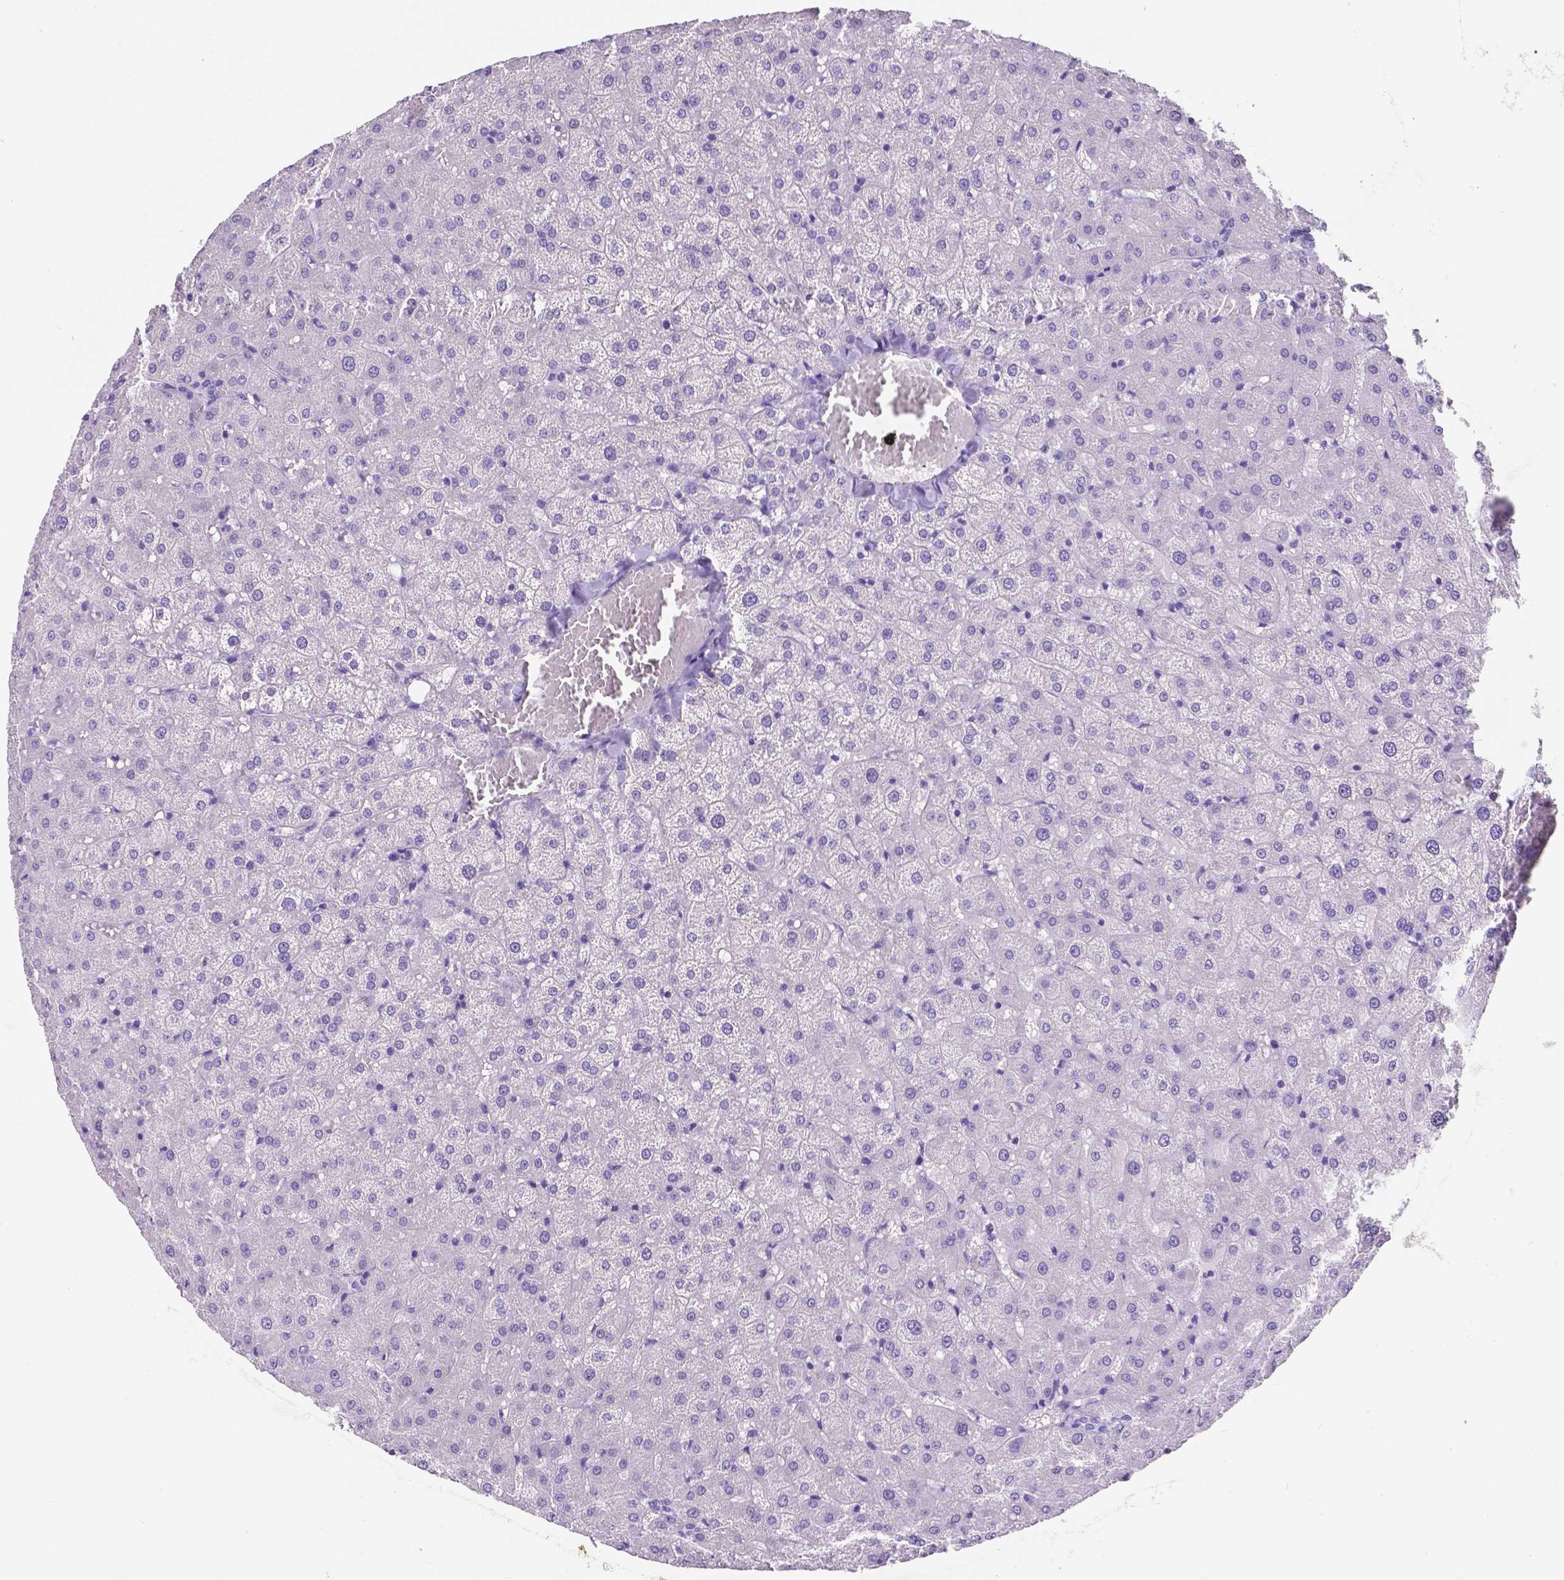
{"staining": {"intensity": "negative", "quantity": "none", "location": "none"}, "tissue": "liver", "cell_type": "Cholangiocytes", "image_type": "normal", "snomed": [{"axis": "morphology", "description": "Normal tissue, NOS"}, {"axis": "topography", "description": "Liver"}], "caption": "Cholangiocytes show no significant protein positivity in benign liver.", "gene": "SATB2", "patient": {"sex": "female", "age": 50}}